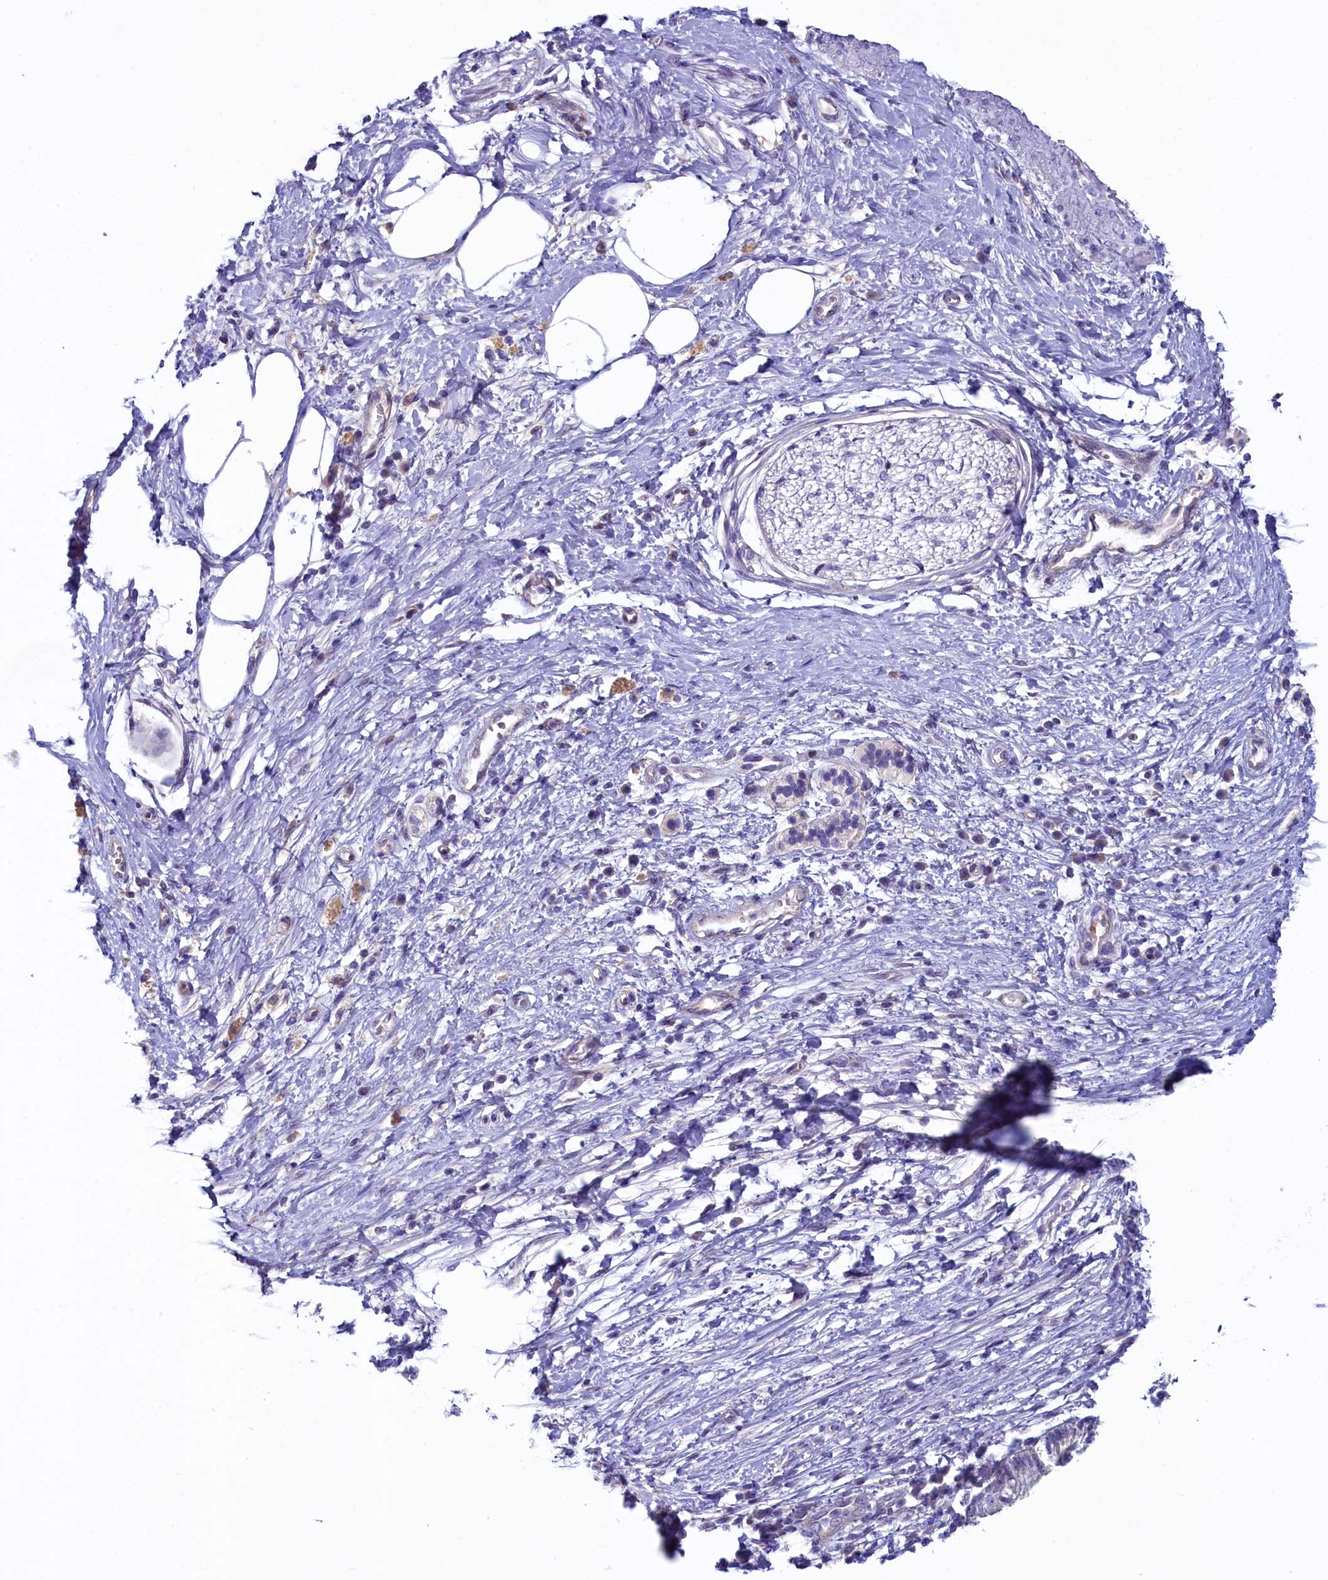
{"staining": {"intensity": "moderate", "quantity": ">75%", "location": "cytoplasmic/membranous"}, "tissue": "pancreatic cancer", "cell_type": "Tumor cells", "image_type": "cancer", "snomed": [{"axis": "morphology", "description": "Adenocarcinoma, NOS"}, {"axis": "topography", "description": "Pancreas"}], "caption": "Tumor cells show medium levels of moderate cytoplasmic/membranous staining in about >75% of cells in human pancreatic adenocarcinoma. (DAB (3,3'-diaminobenzidine) = brown stain, brightfield microscopy at high magnification).", "gene": "KRBOX5", "patient": {"sex": "male", "age": 68}}